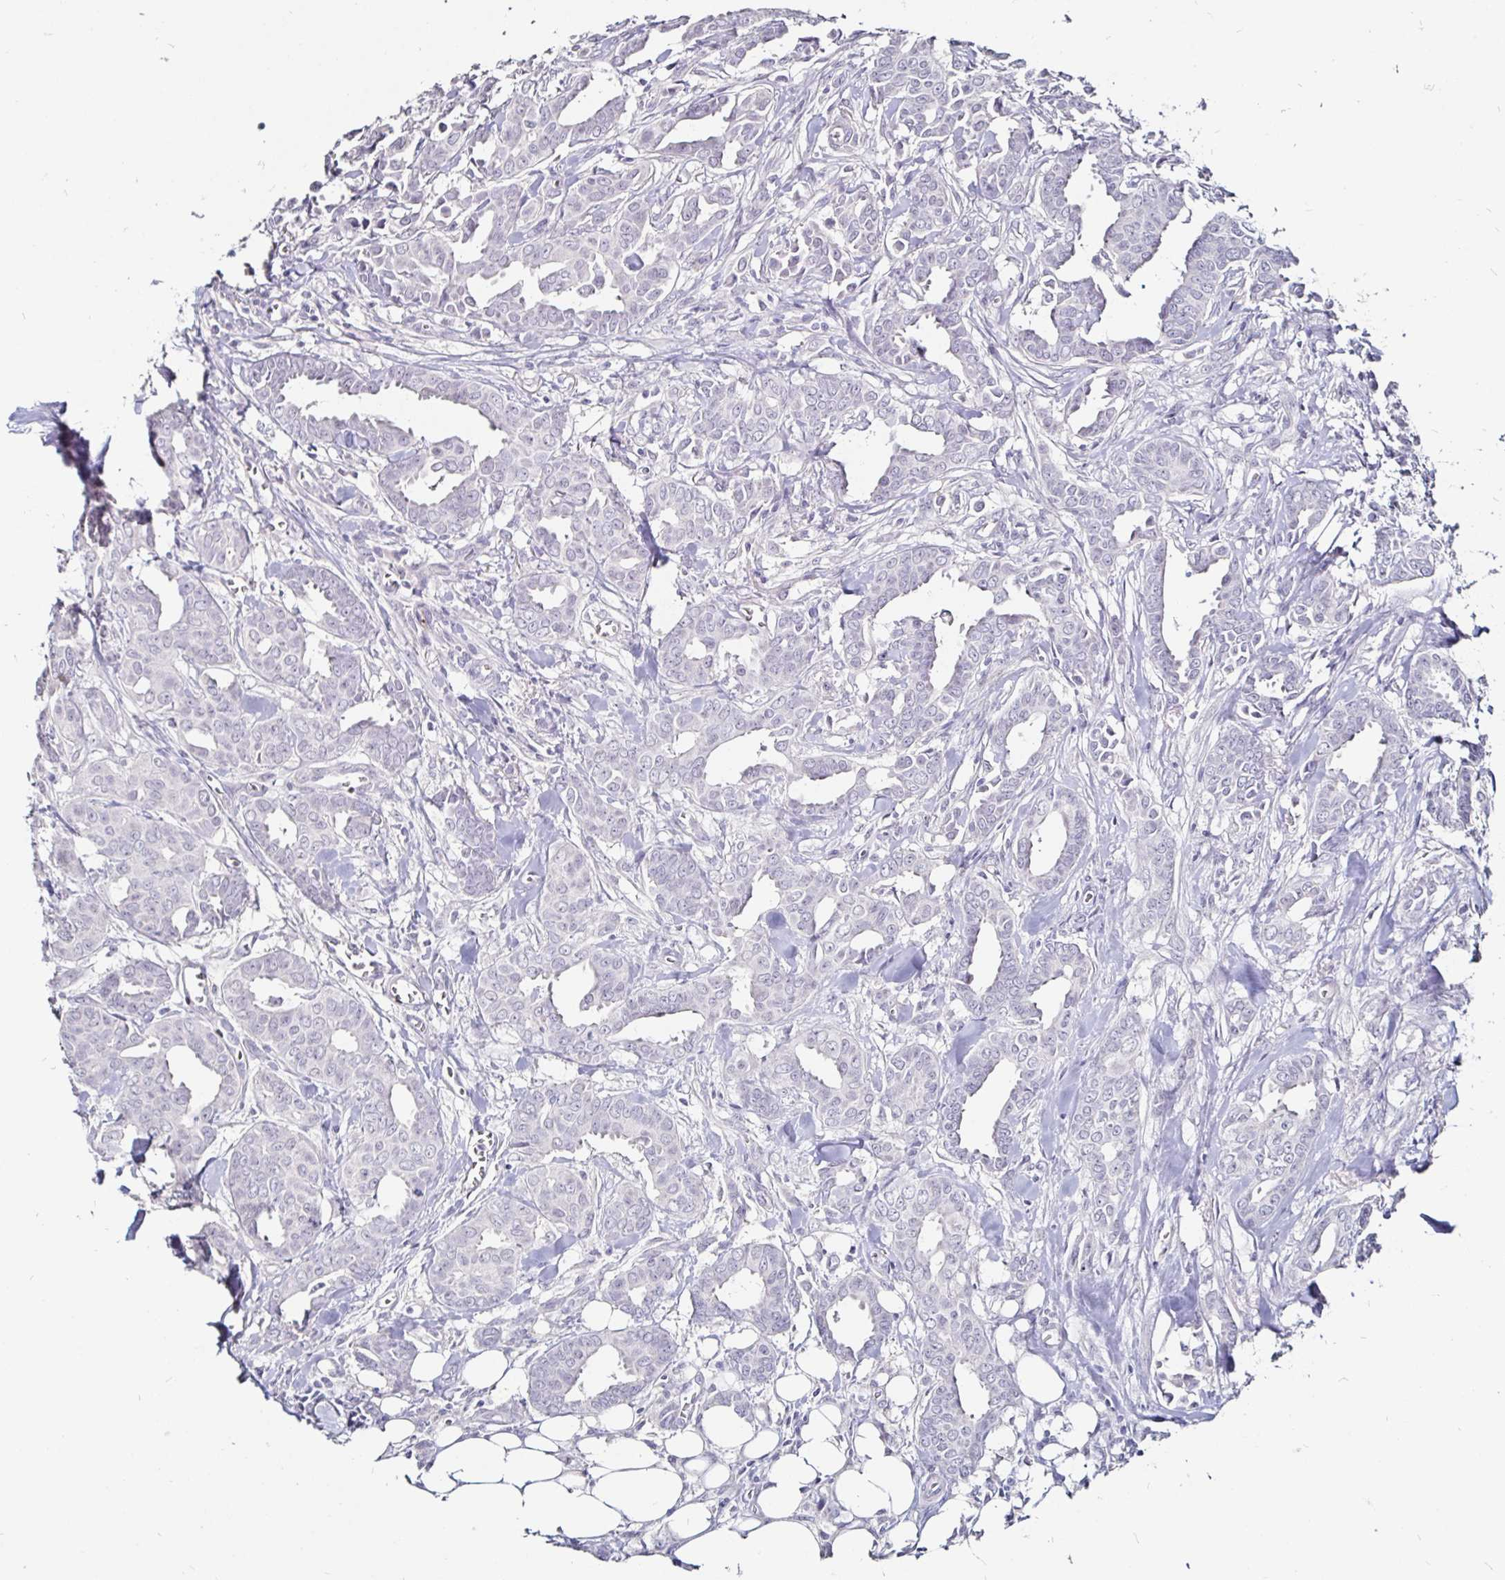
{"staining": {"intensity": "negative", "quantity": "none", "location": "none"}, "tissue": "breast cancer", "cell_type": "Tumor cells", "image_type": "cancer", "snomed": [{"axis": "morphology", "description": "Duct carcinoma"}, {"axis": "topography", "description": "Breast"}], "caption": "Human infiltrating ductal carcinoma (breast) stained for a protein using IHC shows no expression in tumor cells.", "gene": "FAIM2", "patient": {"sex": "female", "age": 45}}